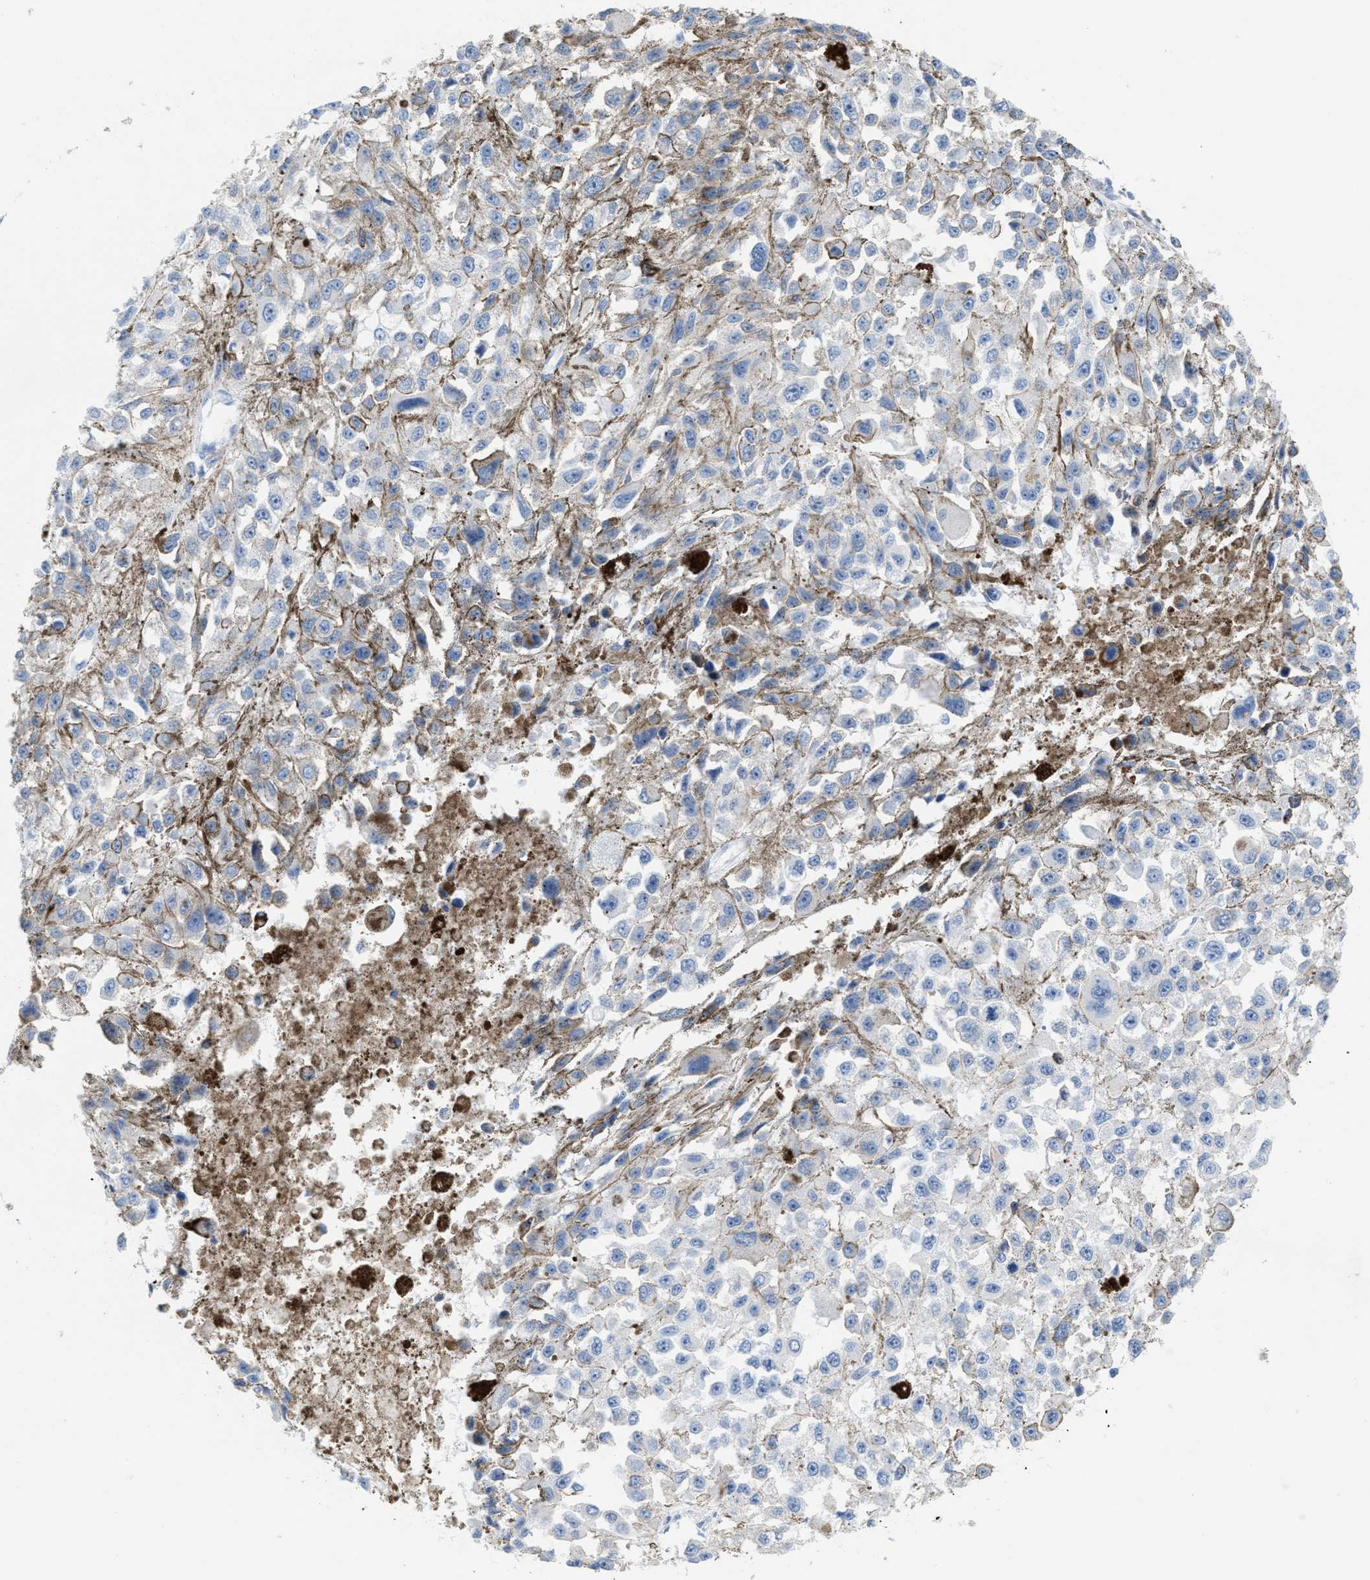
{"staining": {"intensity": "negative", "quantity": "none", "location": "none"}, "tissue": "melanoma", "cell_type": "Tumor cells", "image_type": "cancer", "snomed": [{"axis": "morphology", "description": "Malignant melanoma, Metastatic site"}, {"axis": "topography", "description": "Lymph node"}], "caption": "Protein analysis of malignant melanoma (metastatic site) reveals no significant staining in tumor cells.", "gene": "ANKFN1", "patient": {"sex": "male", "age": 59}}